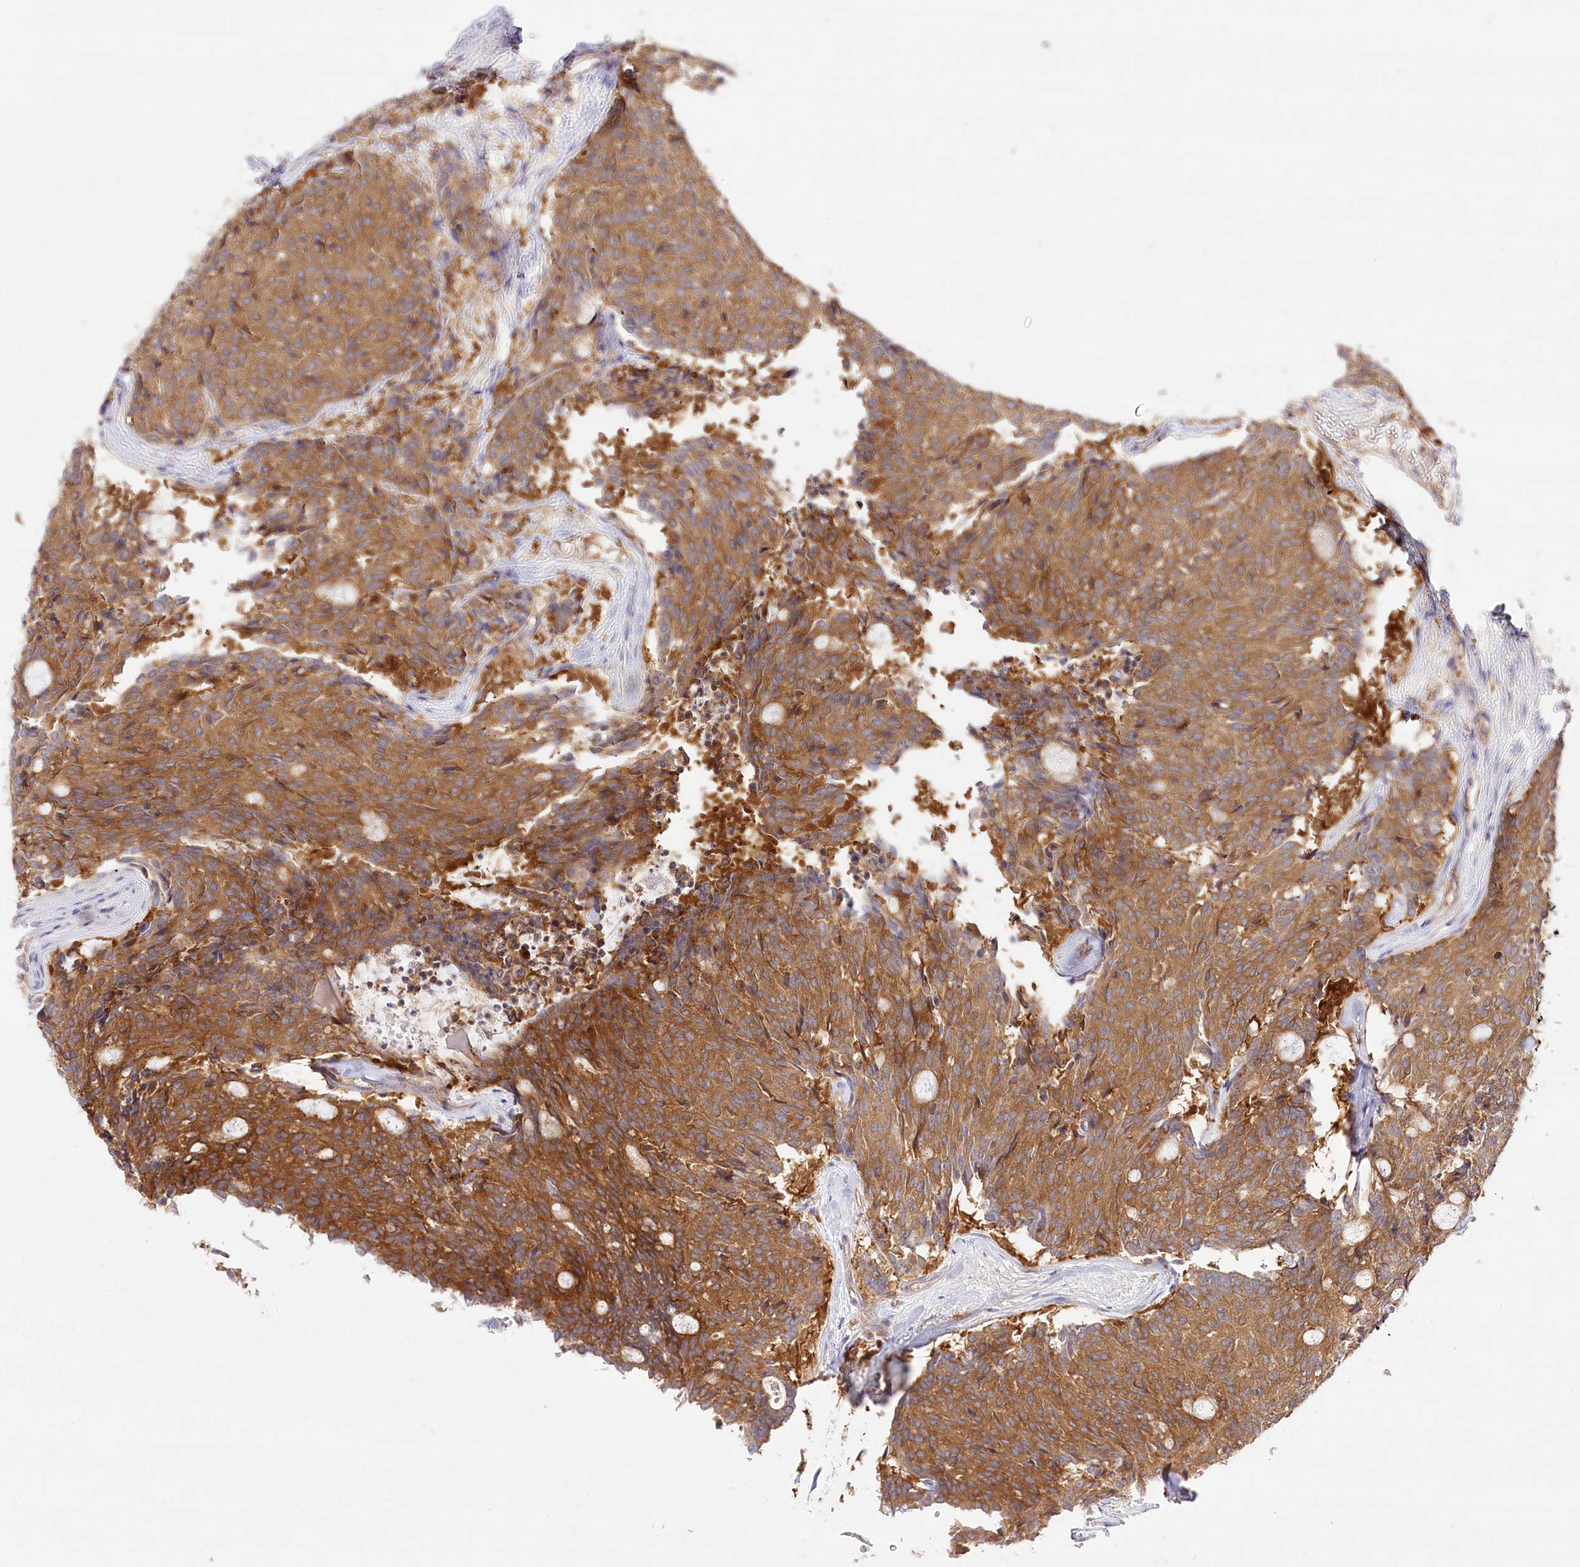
{"staining": {"intensity": "moderate", "quantity": ">75%", "location": "cytoplasmic/membranous"}, "tissue": "carcinoid", "cell_type": "Tumor cells", "image_type": "cancer", "snomed": [{"axis": "morphology", "description": "Carcinoid, malignant, NOS"}, {"axis": "topography", "description": "Pancreas"}], "caption": "IHC photomicrograph of malignant carcinoid stained for a protein (brown), which exhibits medium levels of moderate cytoplasmic/membranous positivity in about >75% of tumor cells.", "gene": "ABRAXAS2", "patient": {"sex": "female", "age": 54}}